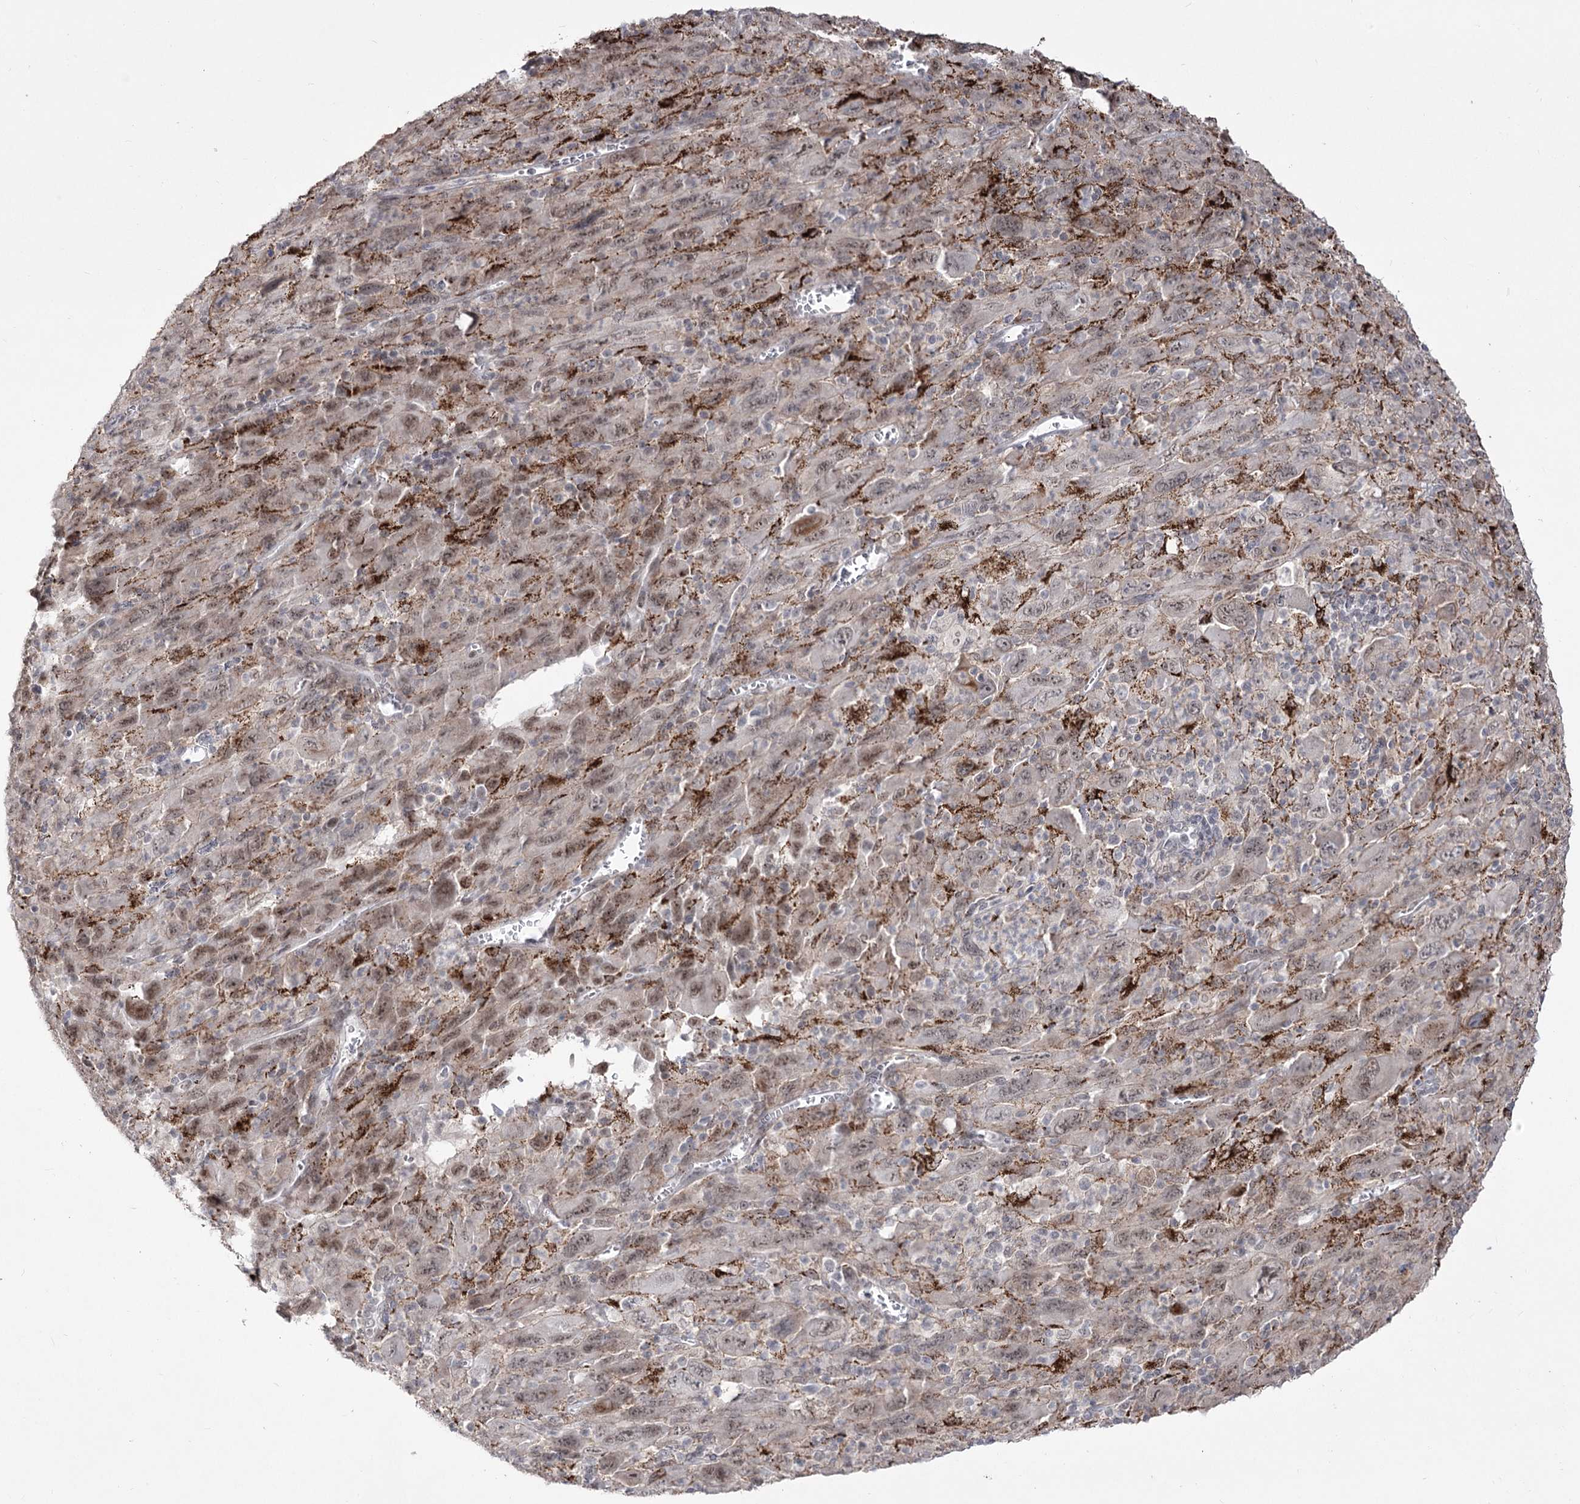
{"staining": {"intensity": "weak", "quantity": "25%-75%", "location": "nuclear"}, "tissue": "melanoma", "cell_type": "Tumor cells", "image_type": "cancer", "snomed": [{"axis": "morphology", "description": "Malignant melanoma, Metastatic site"}, {"axis": "topography", "description": "Skin"}], "caption": "Immunohistochemical staining of human melanoma exhibits weak nuclear protein positivity in approximately 25%-75% of tumor cells. (brown staining indicates protein expression, while blue staining denotes nuclei).", "gene": "ZSCAN23", "patient": {"sex": "female", "age": 56}}